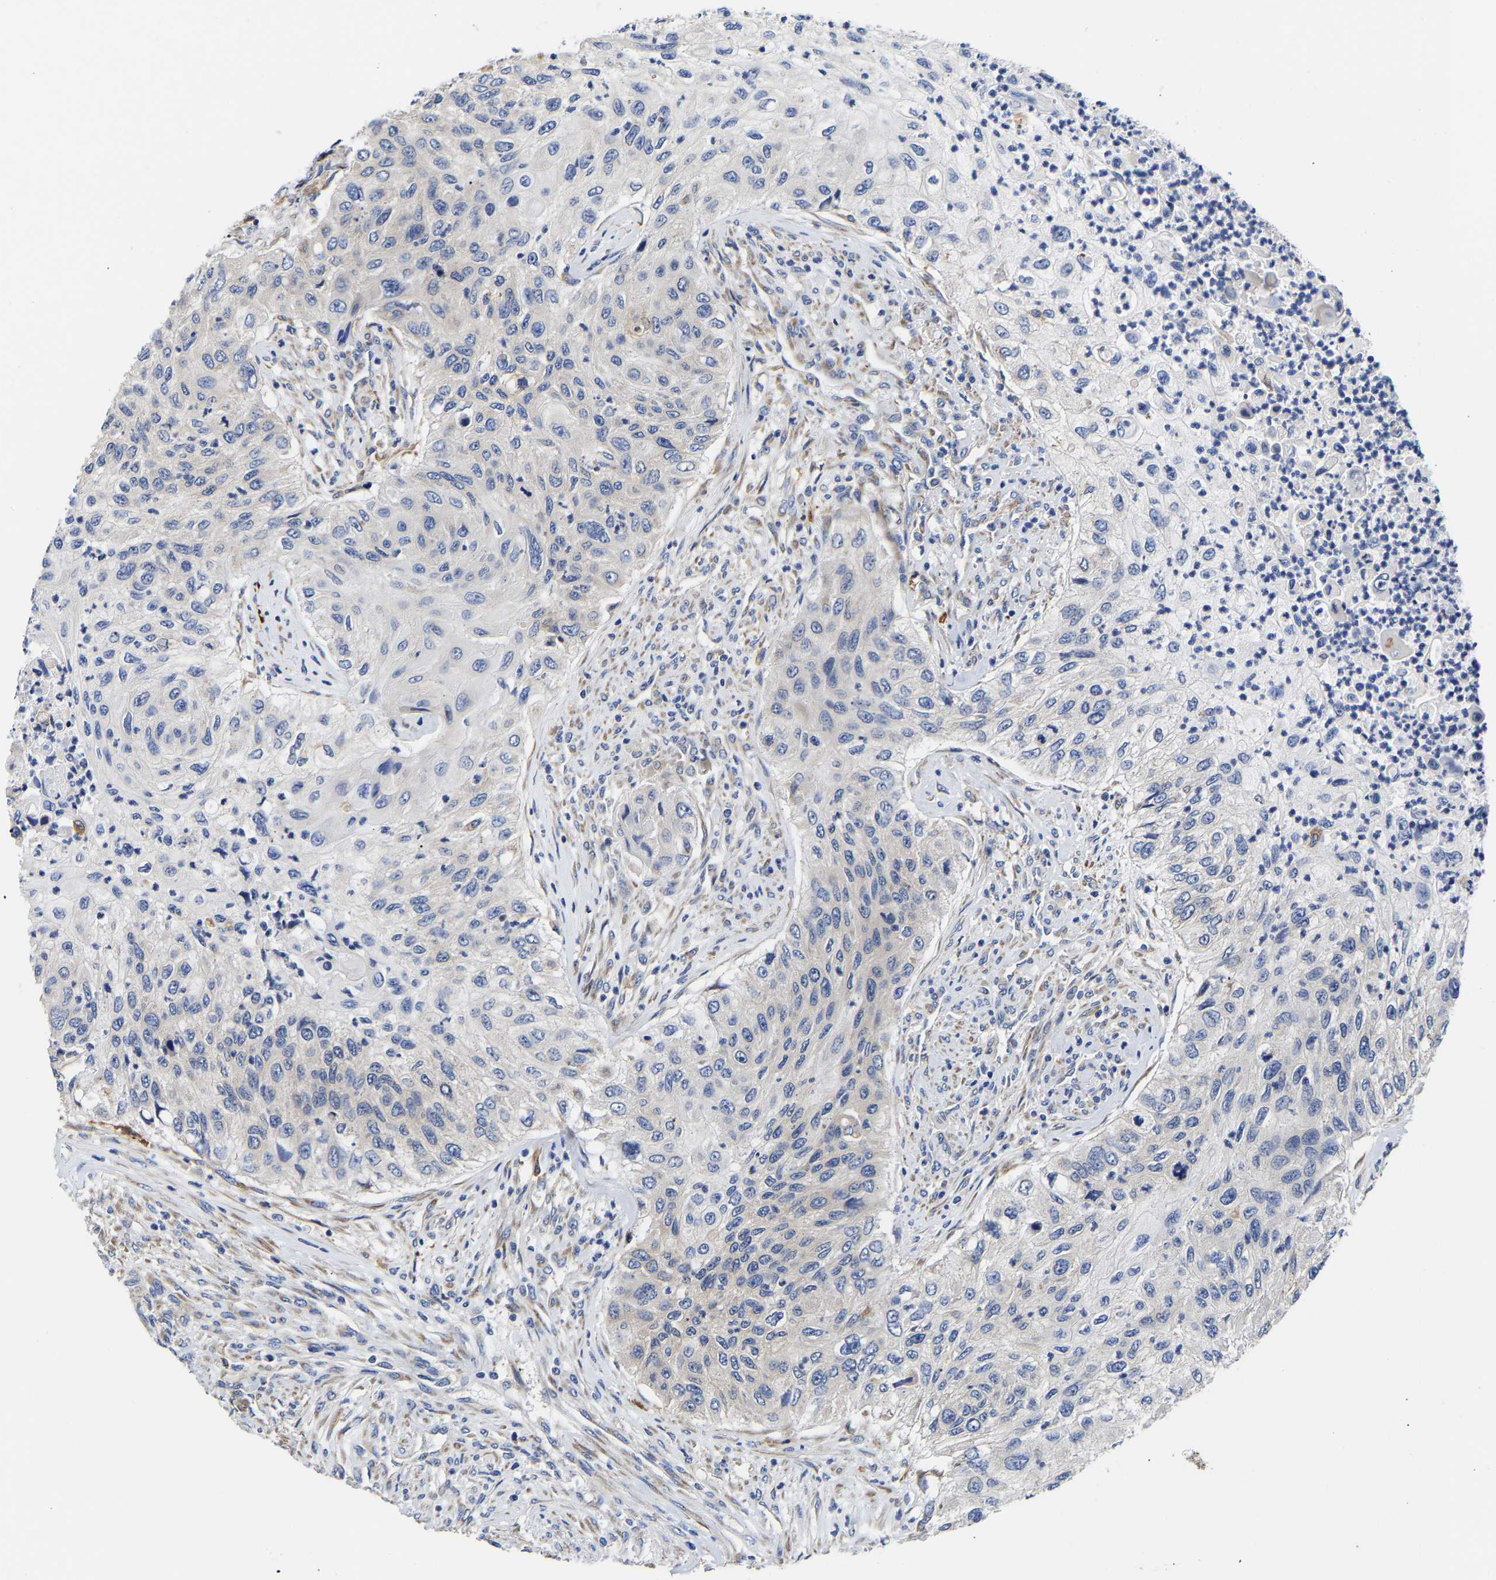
{"staining": {"intensity": "negative", "quantity": "none", "location": "none"}, "tissue": "urothelial cancer", "cell_type": "Tumor cells", "image_type": "cancer", "snomed": [{"axis": "morphology", "description": "Urothelial carcinoma, High grade"}, {"axis": "topography", "description": "Urinary bladder"}], "caption": "Immunohistochemical staining of urothelial cancer shows no significant staining in tumor cells.", "gene": "CCDC6", "patient": {"sex": "female", "age": 60}}